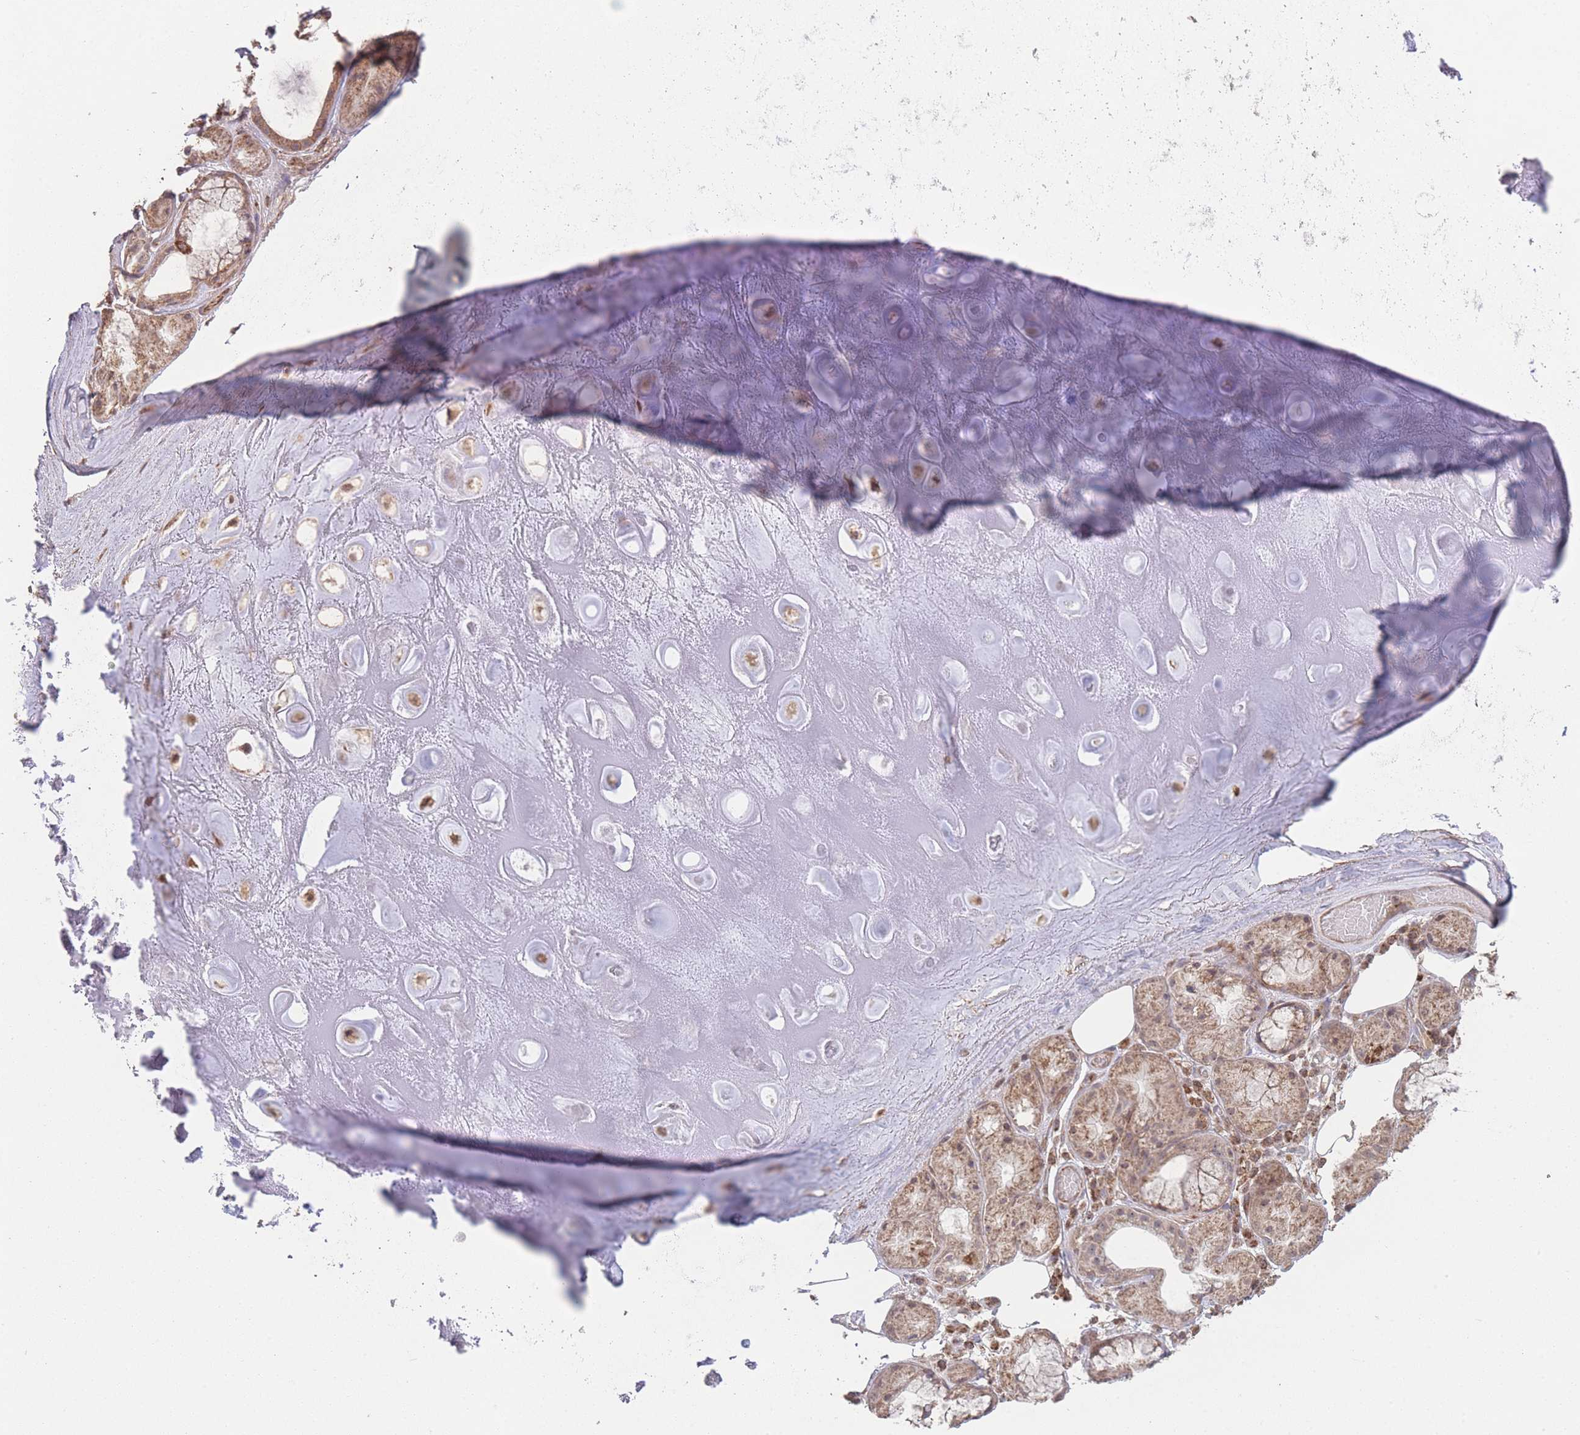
{"staining": {"intensity": "moderate", "quantity": ">75%", "location": "cytoplasmic/membranous"}, "tissue": "soft tissue", "cell_type": "Chondrocytes", "image_type": "normal", "snomed": [{"axis": "morphology", "description": "Normal tissue, NOS"}, {"axis": "topography", "description": "Cartilage tissue"}], "caption": "Brown immunohistochemical staining in benign human soft tissue reveals moderate cytoplasmic/membranous positivity in approximately >75% of chondrocytes.", "gene": "PXMP4", "patient": {"sex": "male", "age": 81}}